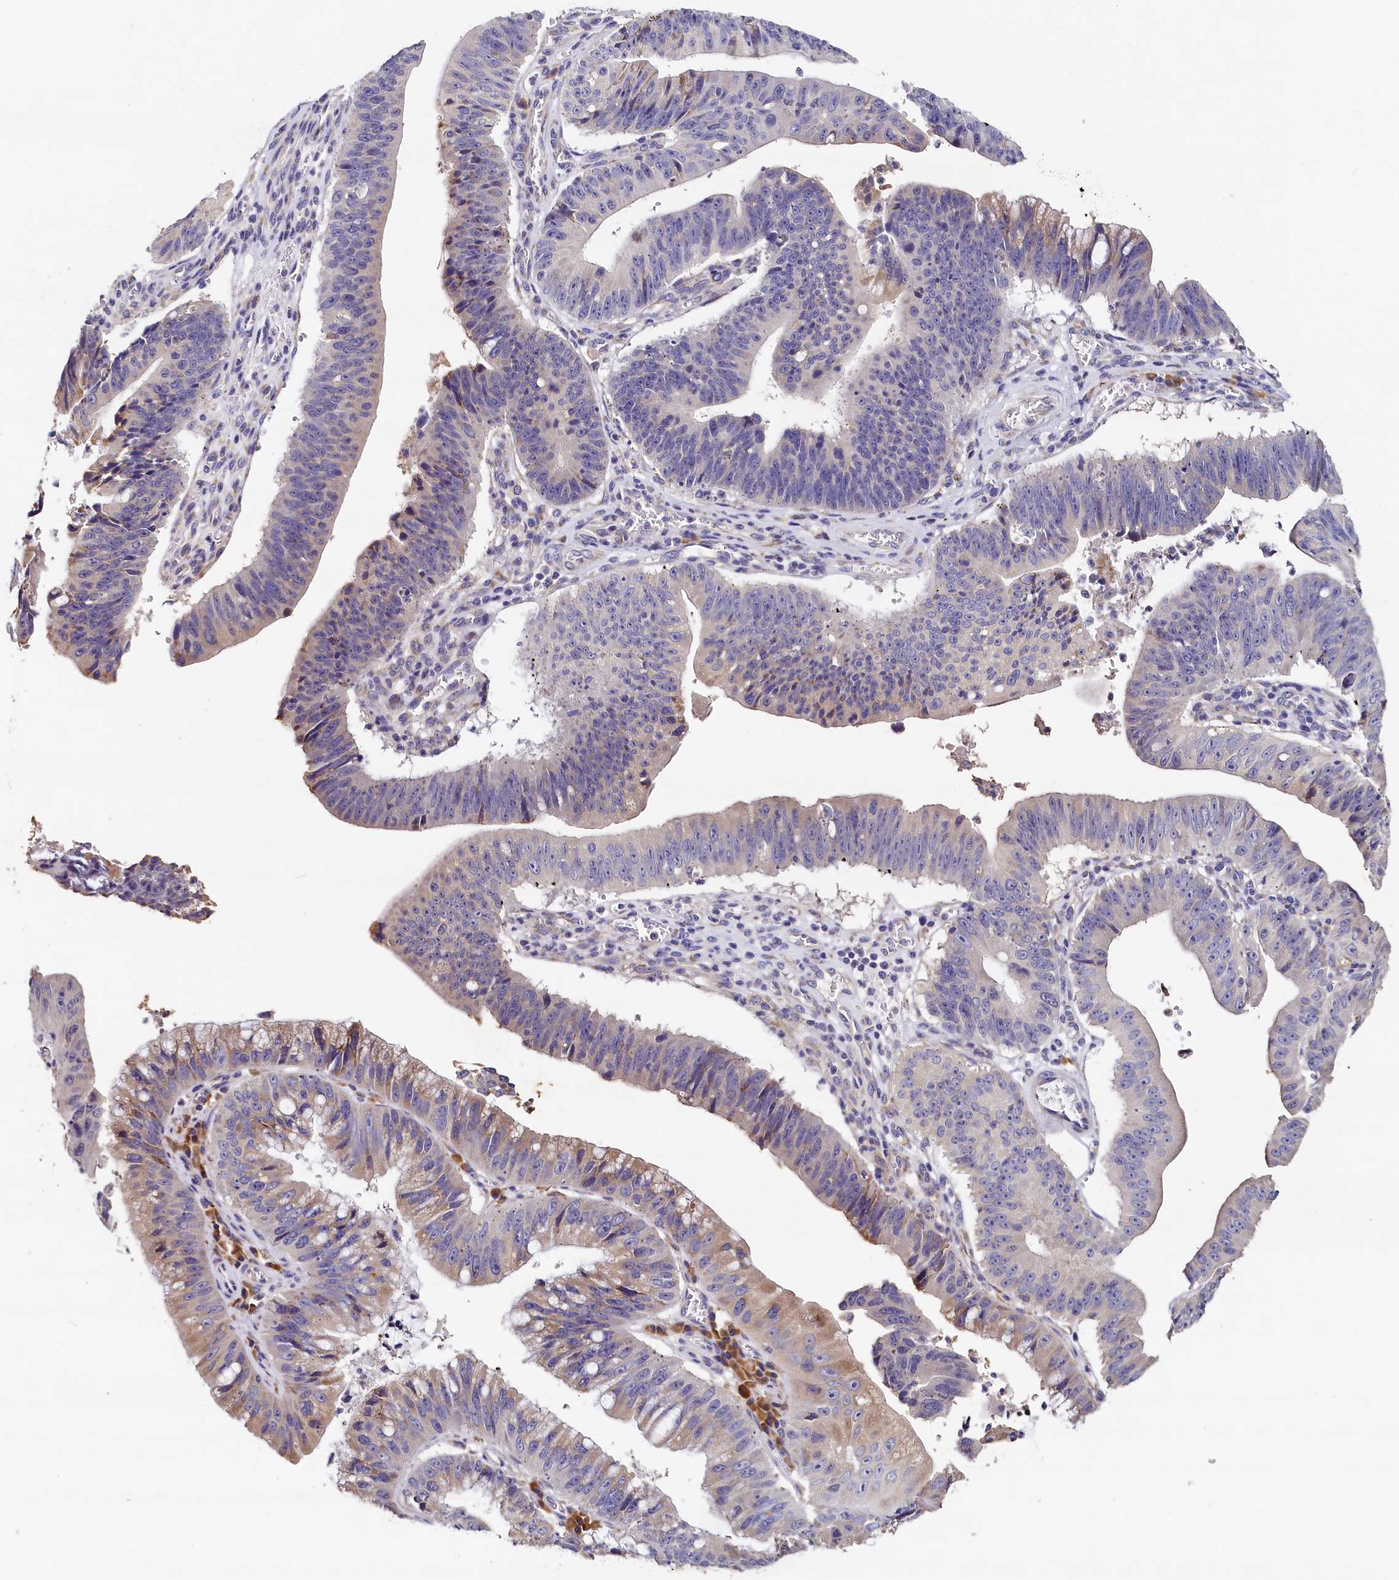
{"staining": {"intensity": "weak", "quantity": "<25%", "location": "cytoplasmic/membranous"}, "tissue": "stomach cancer", "cell_type": "Tumor cells", "image_type": "cancer", "snomed": [{"axis": "morphology", "description": "Adenocarcinoma, NOS"}, {"axis": "topography", "description": "Stomach"}], "caption": "This is an immunohistochemistry (IHC) micrograph of human stomach adenocarcinoma. There is no staining in tumor cells.", "gene": "ST7L", "patient": {"sex": "male", "age": 59}}